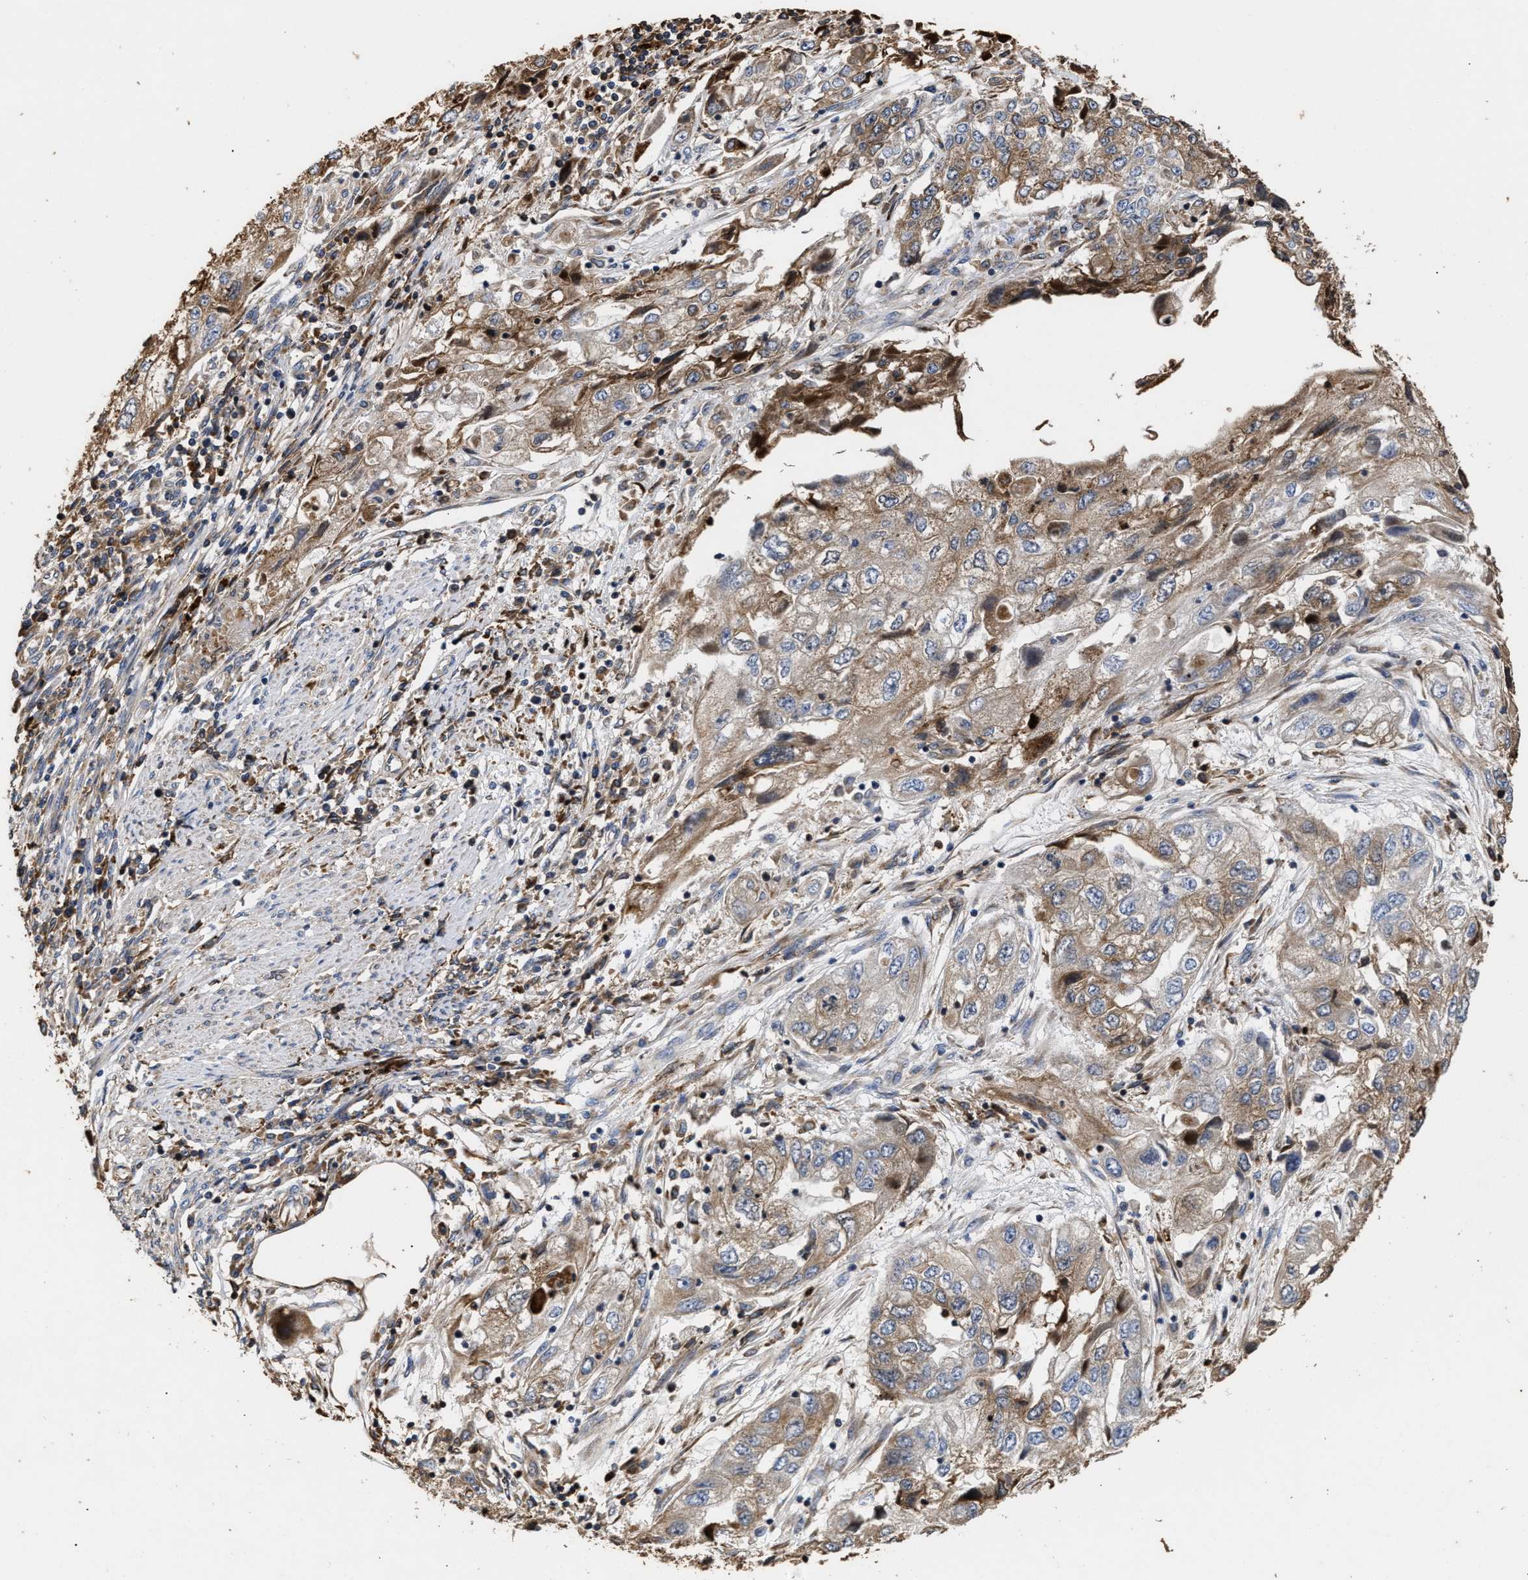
{"staining": {"intensity": "moderate", "quantity": ">75%", "location": "cytoplasmic/membranous"}, "tissue": "endometrial cancer", "cell_type": "Tumor cells", "image_type": "cancer", "snomed": [{"axis": "morphology", "description": "Adenocarcinoma, NOS"}, {"axis": "topography", "description": "Endometrium"}], "caption": "Endometrial cancer (adenocarcinoma) stained for a protein (brown) shows moderate cytoplasmic/membranous positive staining in approximately >75% of tumor cells.", "gene": "GOSR1", "patient": {"sex": "female", "age": 49}}